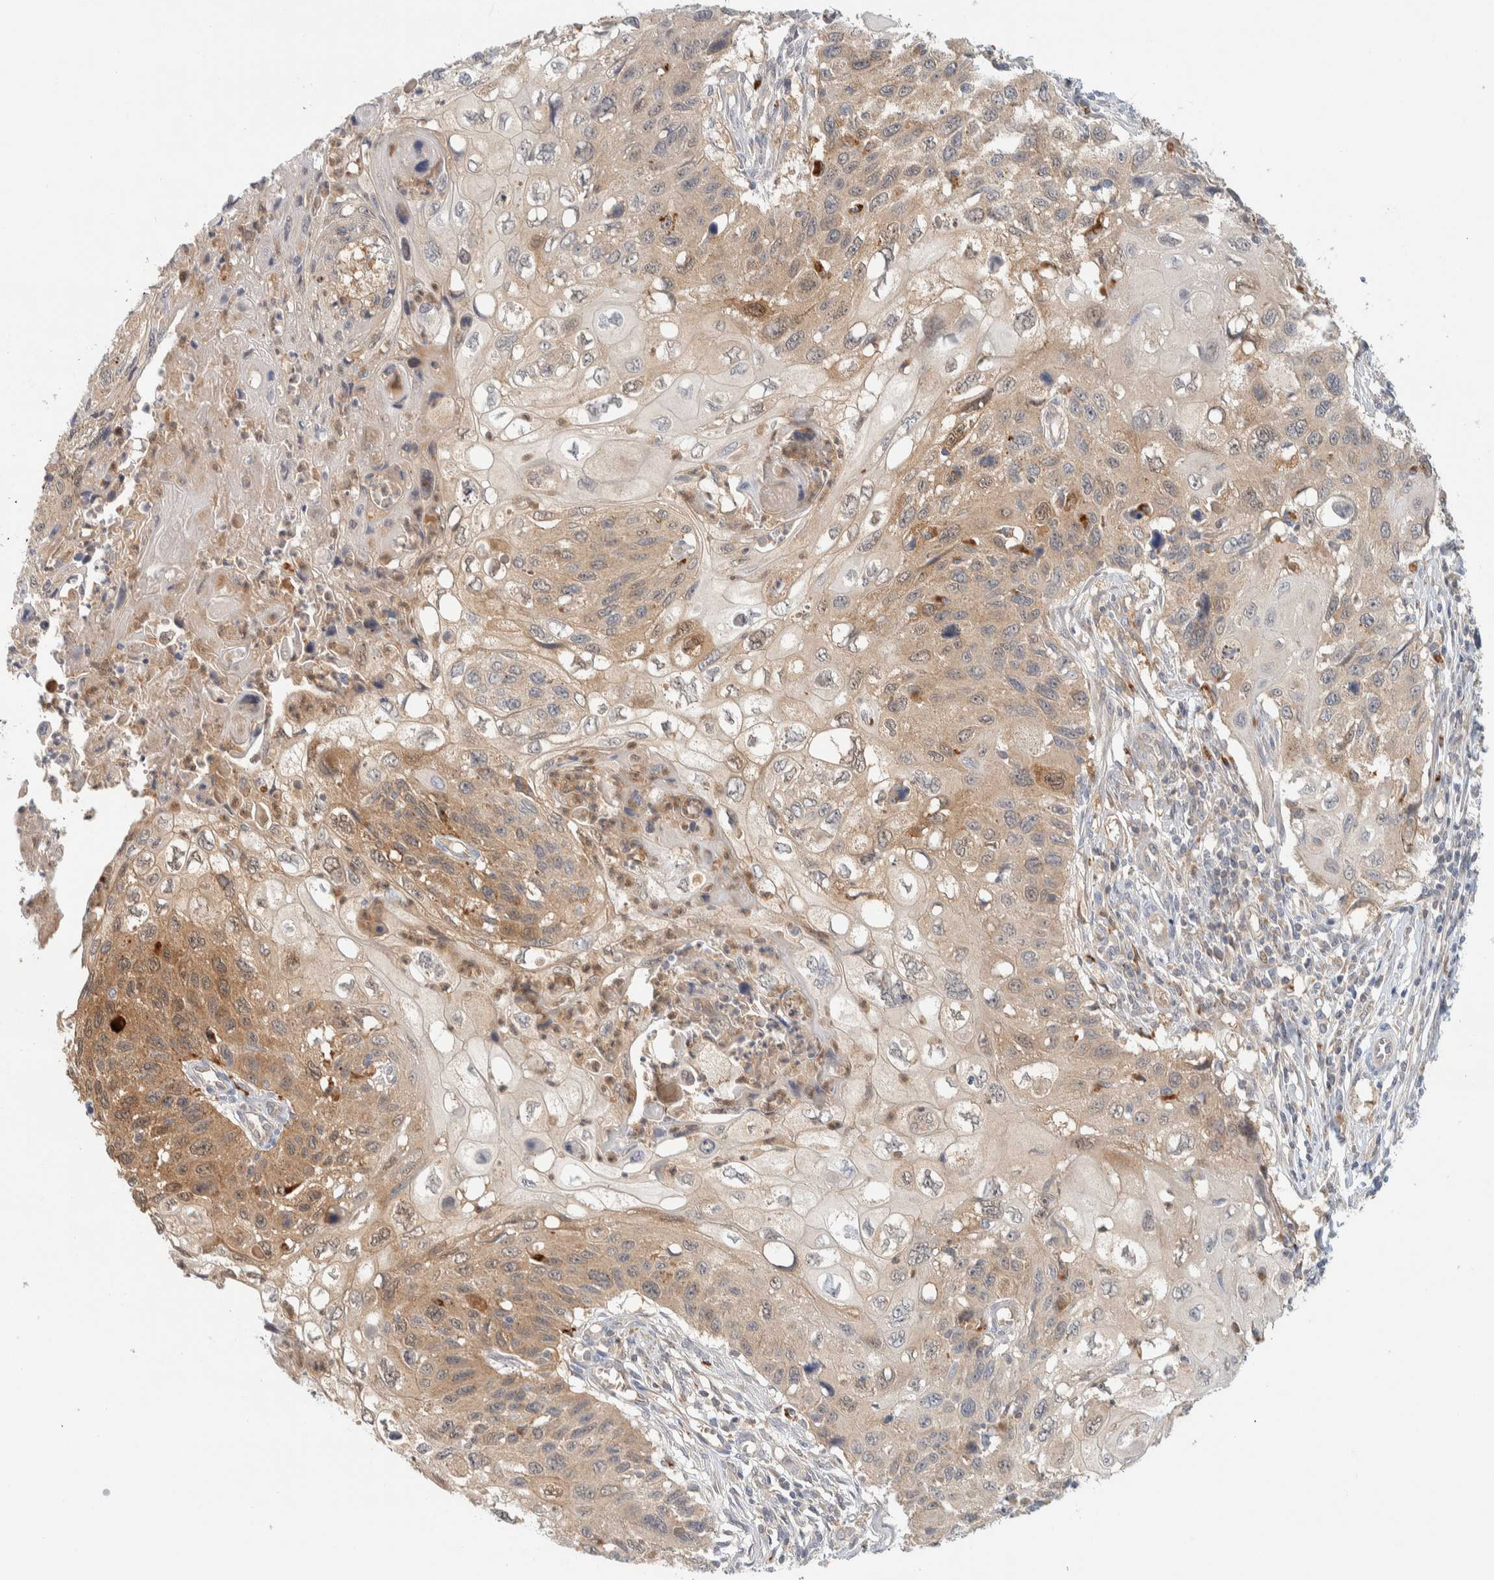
{"staining": {"intensity": "moderate", "quantity": "25%-75%", "location": "cytoplasmic/membranous"}, "tissue": "cervical cancer", "cell_type": "Tumor cells", "image_type": "cancer", "snomed": [{"axis": "morphology", "description": "Squamous cell carcinoma, NOS"}, {"axis": "topography", "description": "Cervix"}], "caption": "Tumor cells demonstrate medium levels of moderate cytoplasmic/membranous positivity in about 25%-75% of cells in human squamous cell carcinoma (cervical).", "gene": "GCLM", "patient": {"sex": "female", "age": 70}}